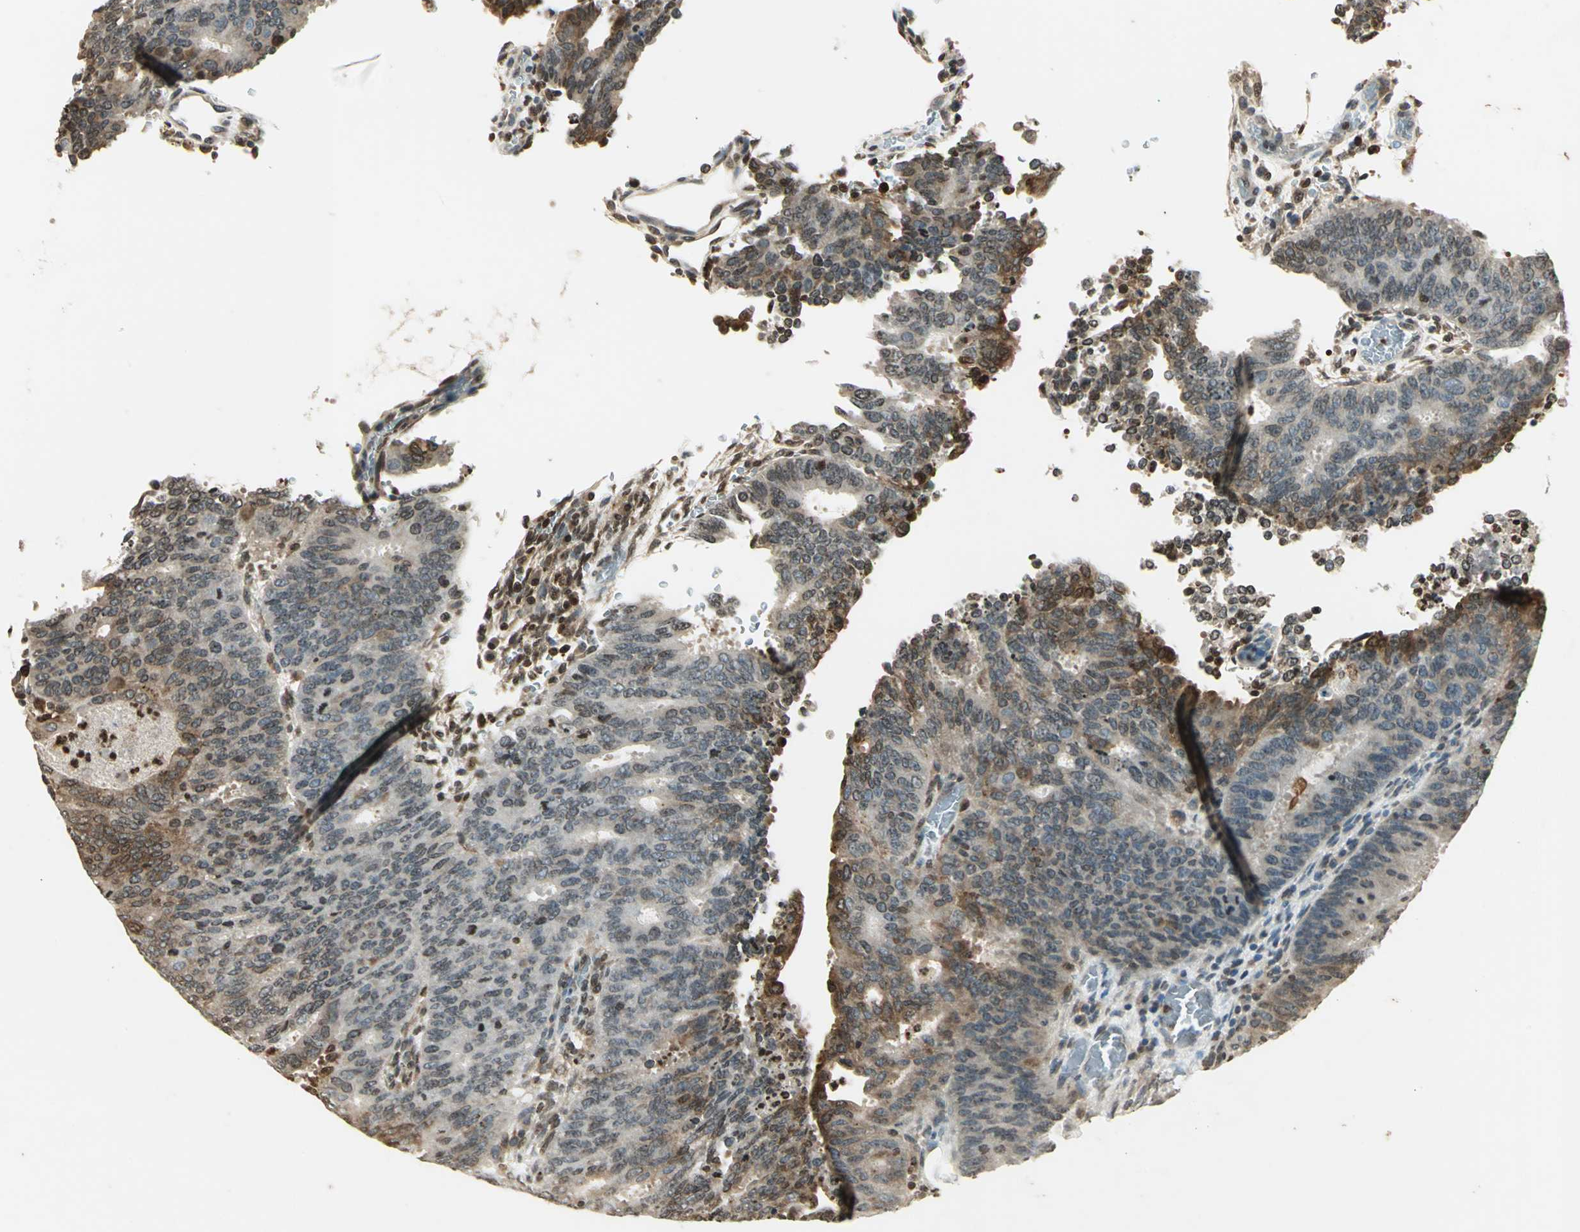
{"staining": {"intensity": "moderate", "quantity": ">75%", "location": "cytoplasmic/membranous,nuclear"}, "tissue": "cervical cancer", "cell_type": "Tumor cells", "image_type": "cancer", "snomed": [{"axis": "morphology", "description": "Adenocarcinoma, NOS"}, {"axis": "topography", "description": "Cervix"}], "caption": "Tumor cells show medium levels of moderate cytoplasmic/membranous and nuclear staining in approximately >75% of cells in adenocarcinoma (cervical).", "gene": "LGALS3", "patient": {"sex": "female", "age": 44}}